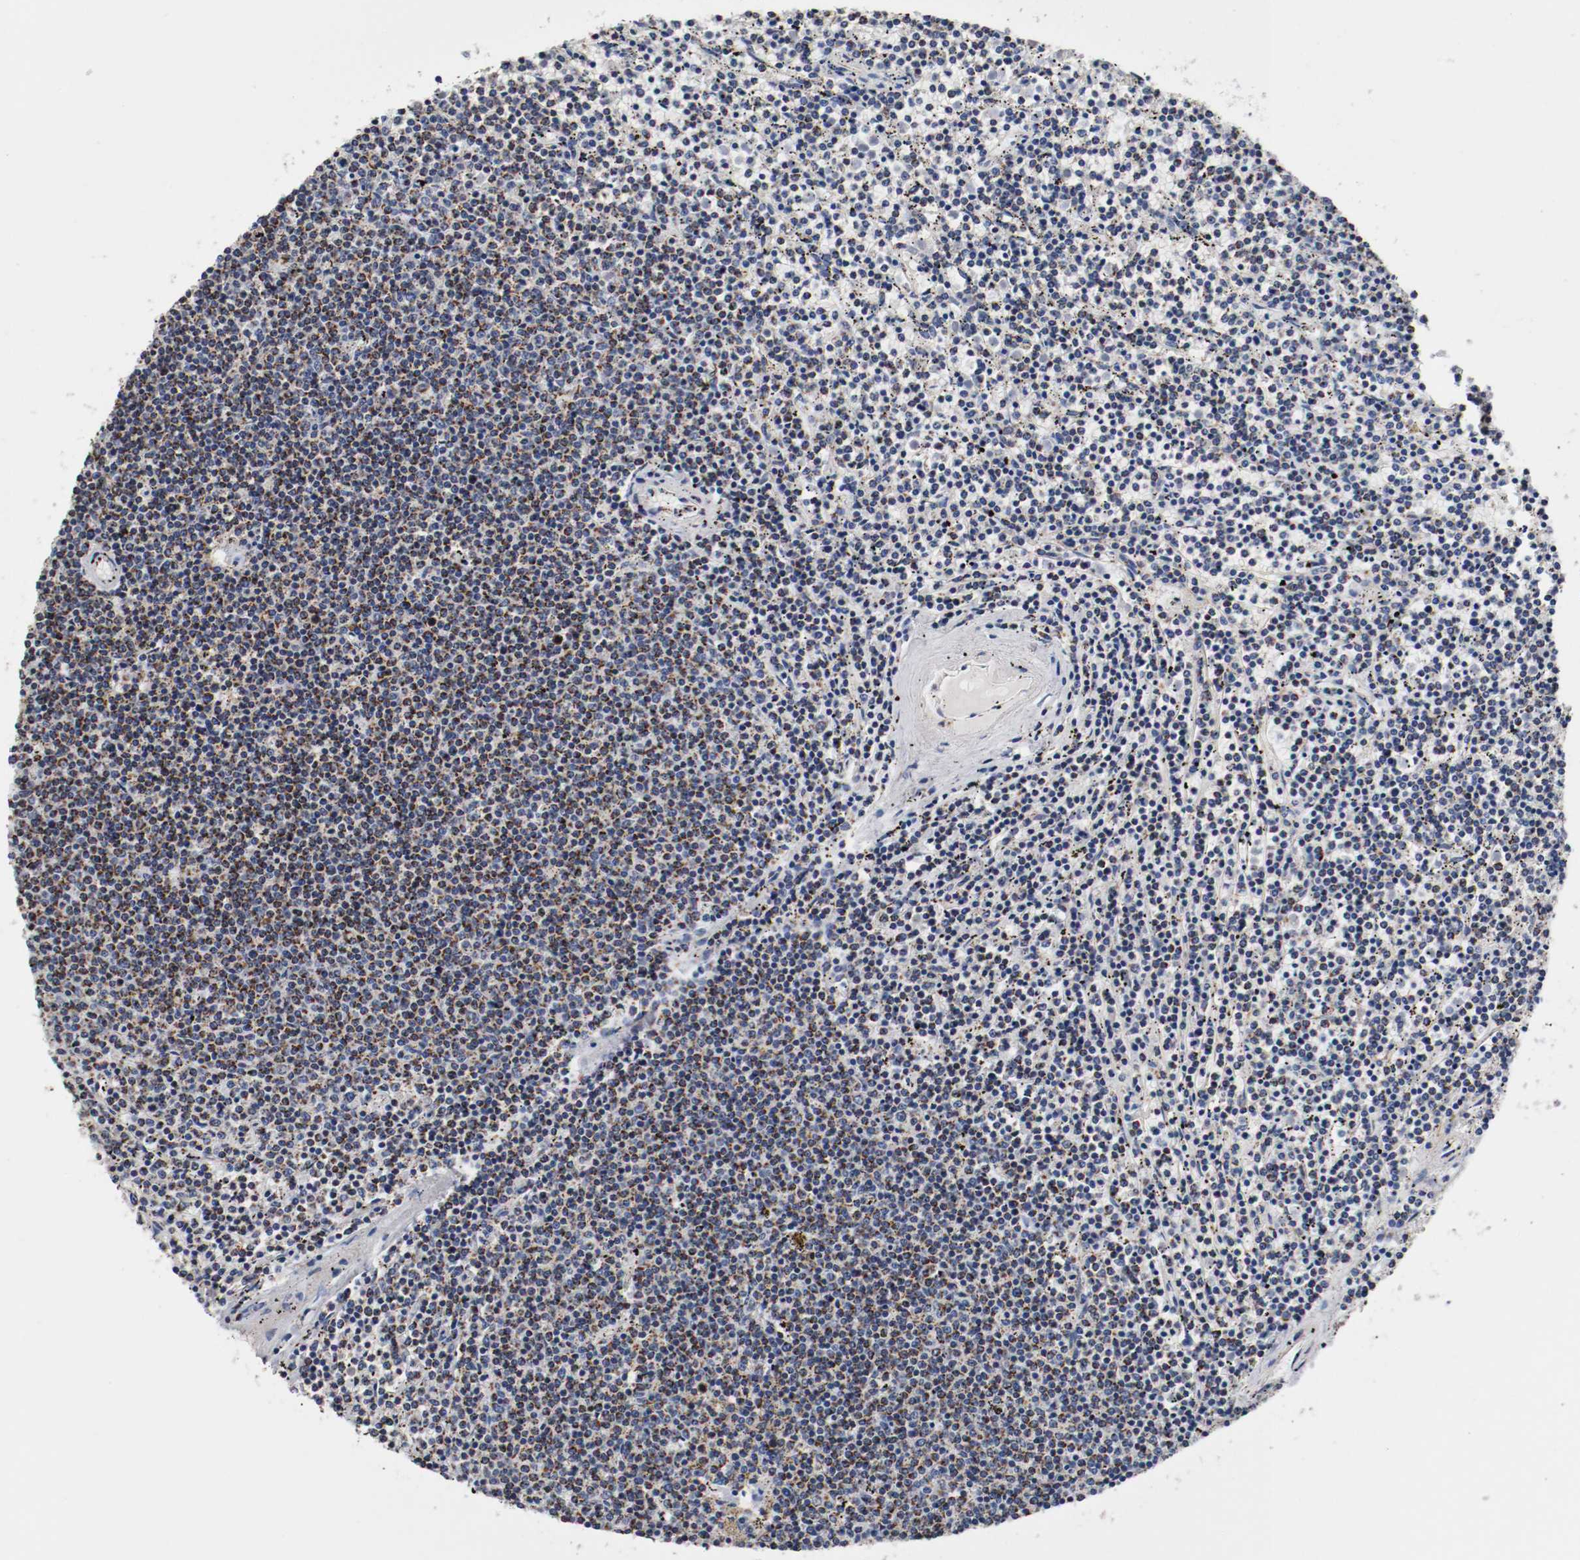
{"staining": {"intensity": "moderate", "quantity": "25%-75%", "location": "cytoplasmic/membranous"}, "tissue": "lymphoma", "cell_type": "Tumor cells", "image_type": "cancer", "snomed": [{"axis": "morphology", "description": "Malignant lymphoma, non-Hodgkin's type, Low grade"}, {"axis": "topography", "description": "Spleen"}], "caption": "High-magnification brightfield microscopy of lymphoma stained with DAB (3,3'-diaminobenzidine) (brown) and counterstained with hematoxylin (blue). tumor cells exhibit moderate cytoplasmic/membranous staining is identified in about25%-75% of cells.", "gene": "TUBD1", "patient": {"sex": "female", "age": 50}}